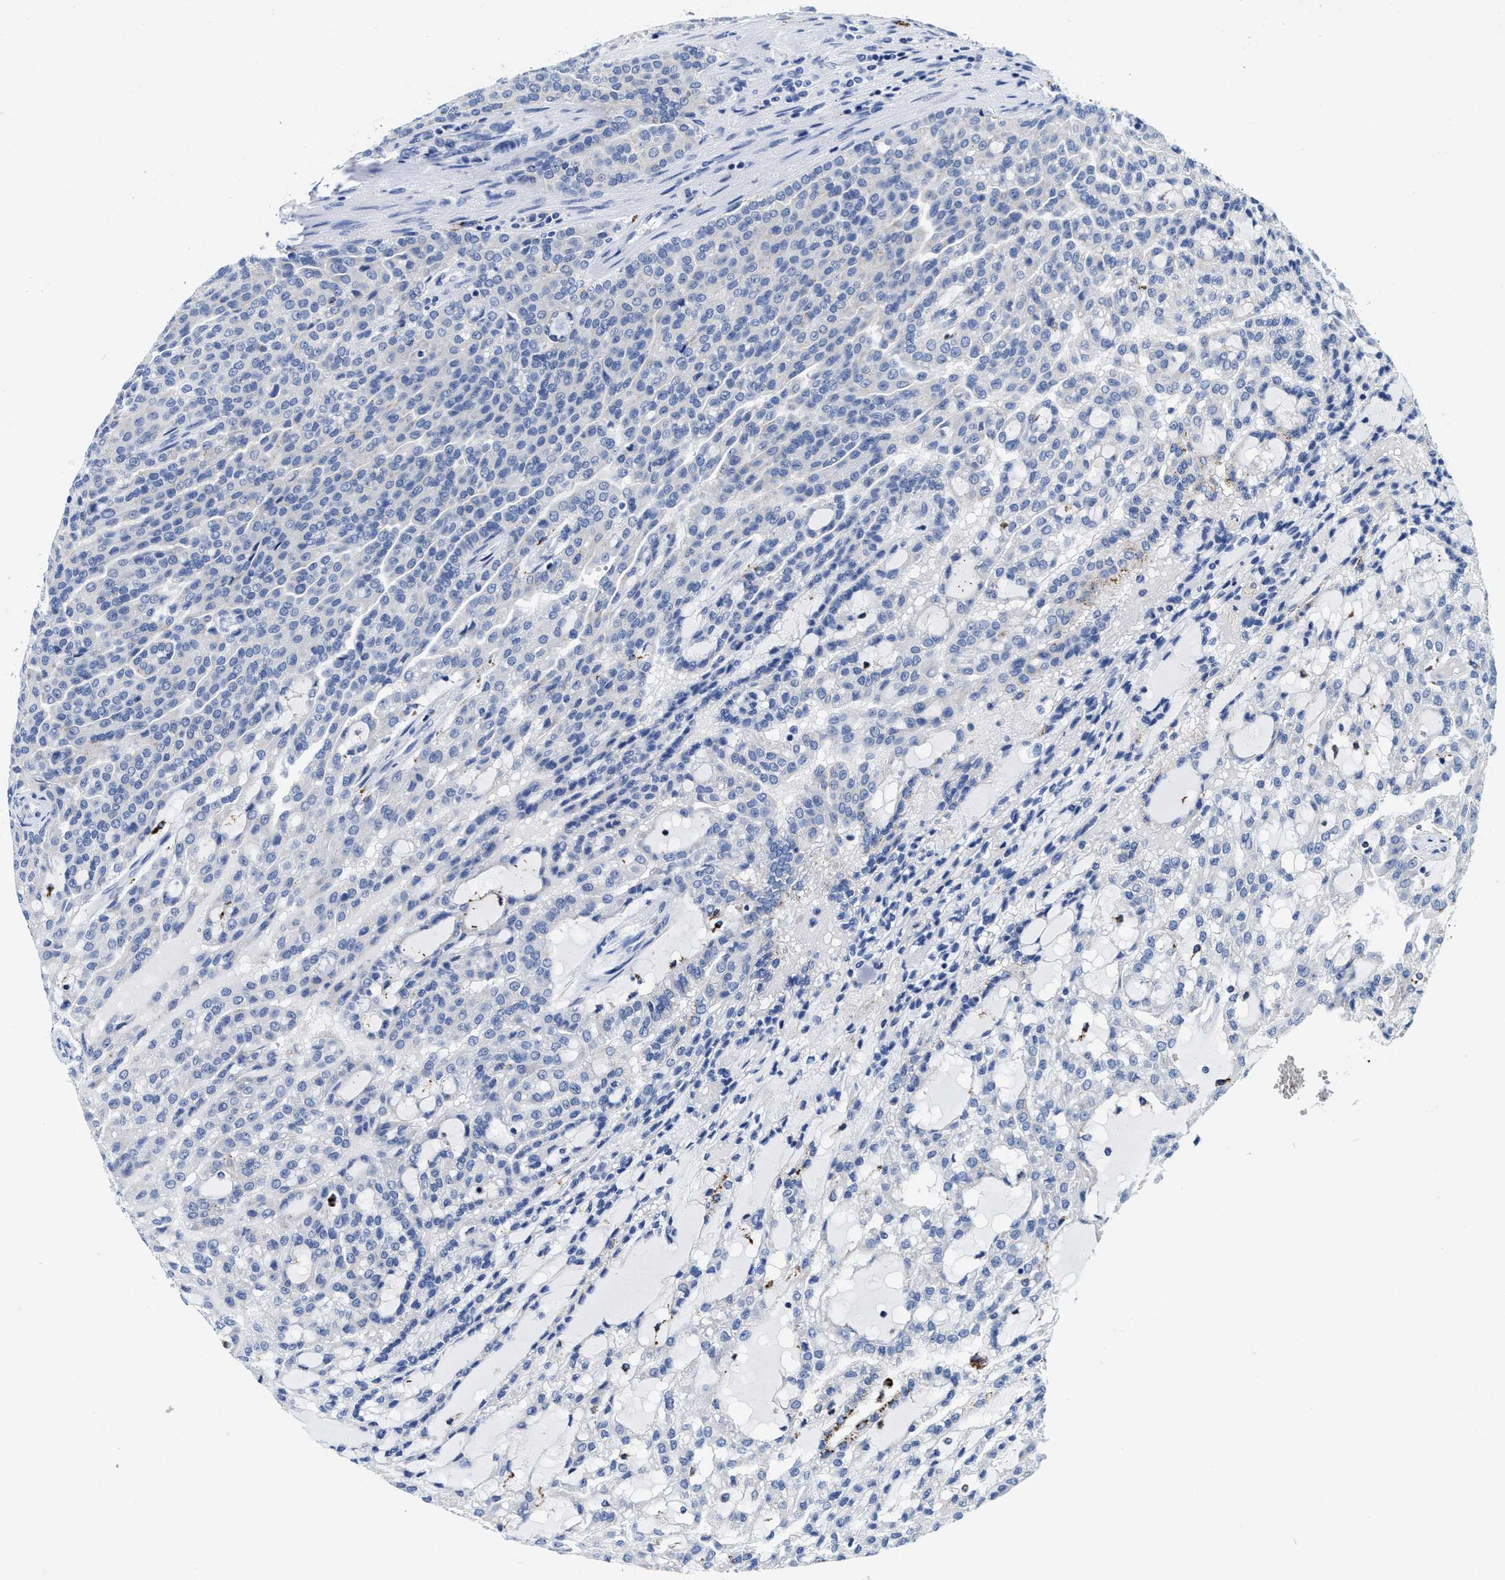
{"staining": {"intensity": "negative", "quantity": "none", "location": "none"}, "tissue": "renal cancer", "cell_type": "Tumor cells", "image_type": "cancer", "snomed": [{"axis": "morphology", "description": "Adenocarcinoma, NOS"}, {"axis": "topography", "description": "Kidney"}], "caption": "Renal cancer (adenocarcinoma) was stained to show a protein in brown. There is no significant expression in tumor cells.", "gene": "TBRG4", "patient": {"sex": "male", "age": 63}}